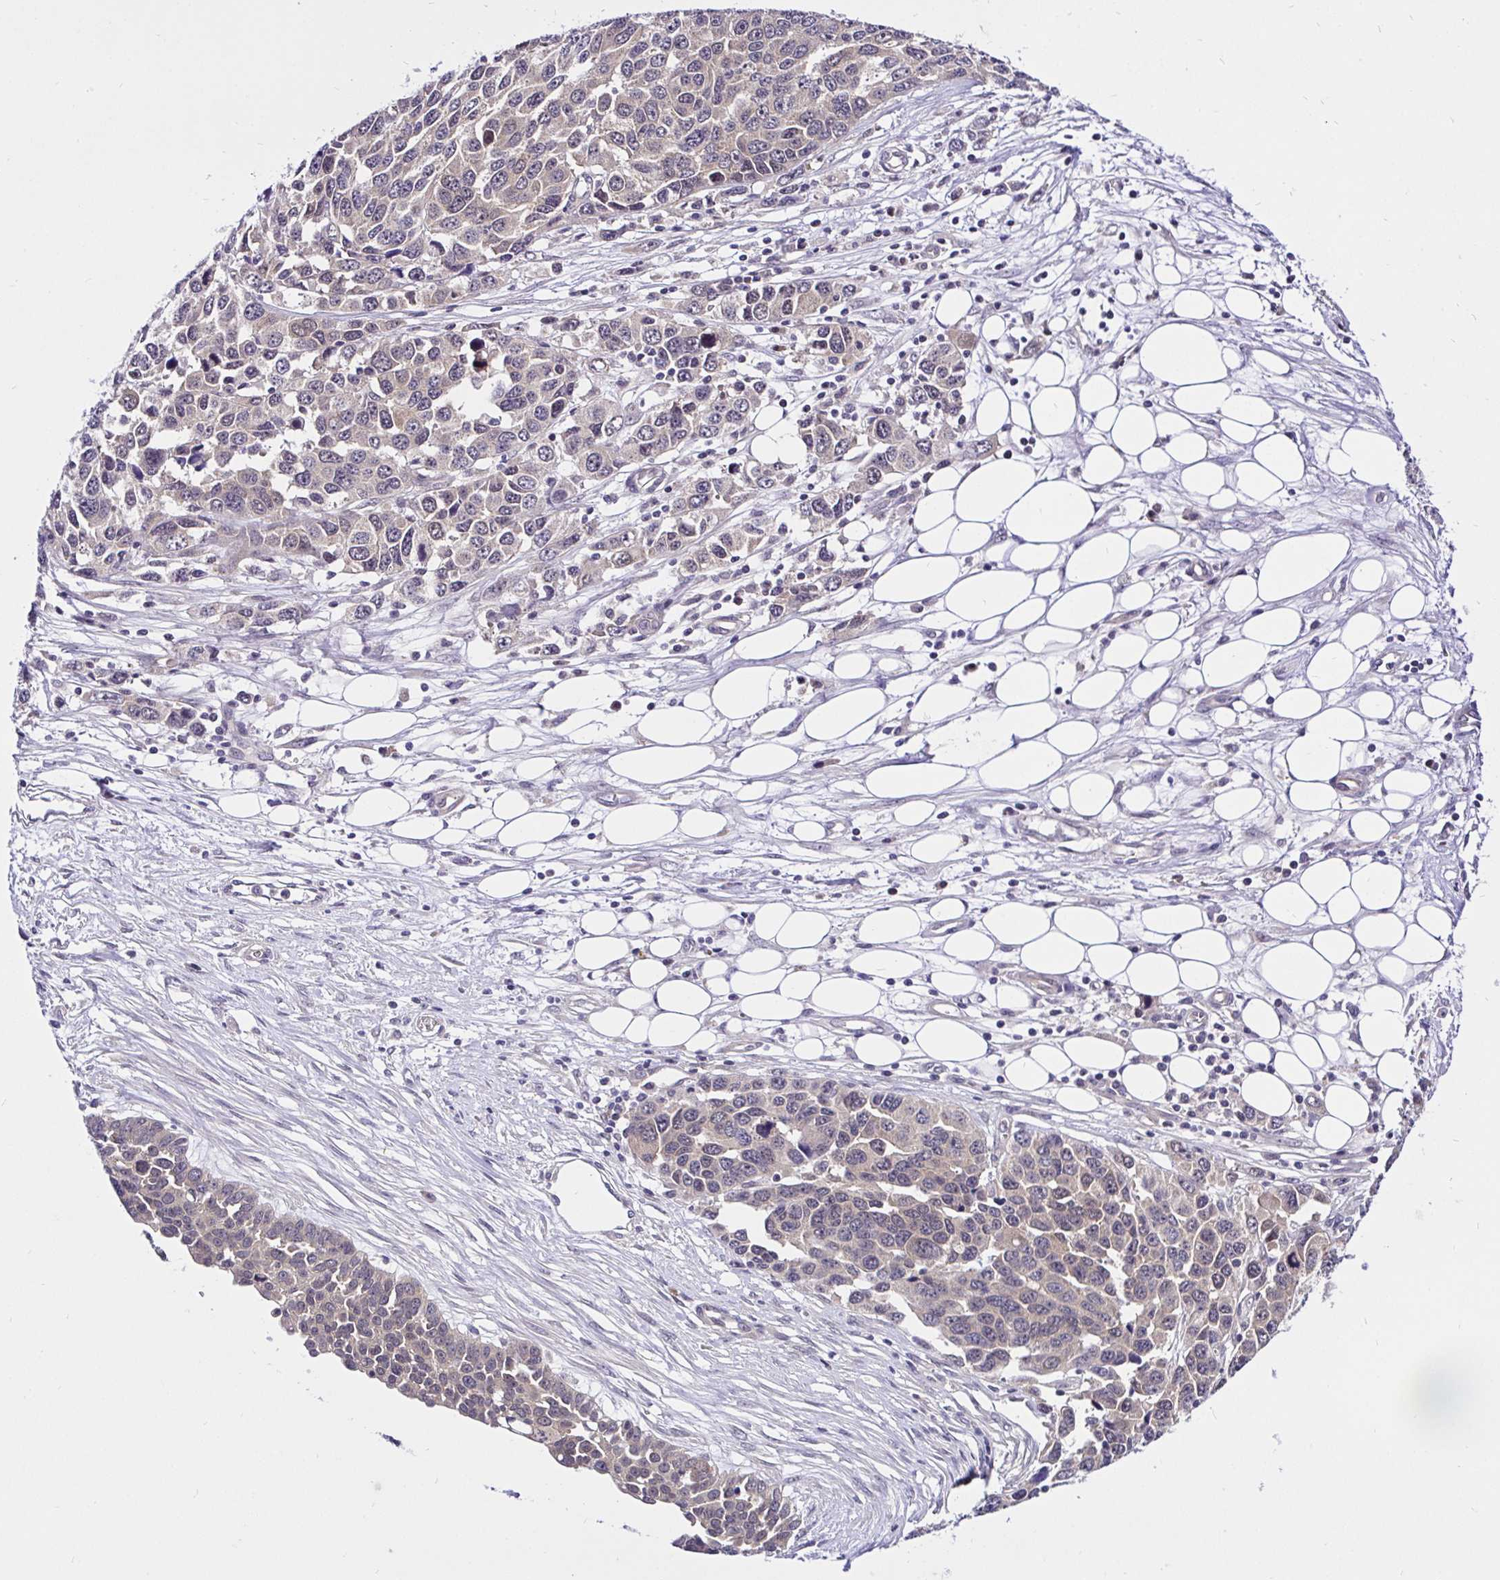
{"staining": {"intensity": "negative", "quantity": "none", "location": "none"}, "tissue": "ovarian cancer", "cell_type": "Tumor cells", "image_type": "cancer", "snomed": [{"axis": "morphology", "description": "Cystadenocarcinoma, serous, NOS"}, {"axis": "topography", "description": "Ovary"}], "caption": "Protein analysis of serous cystadenocarcinoma (ovarian) displays no significant expression in tumor cells.", "gene": "UBE2M", "patient": {"sex": "female", "age": 76}}